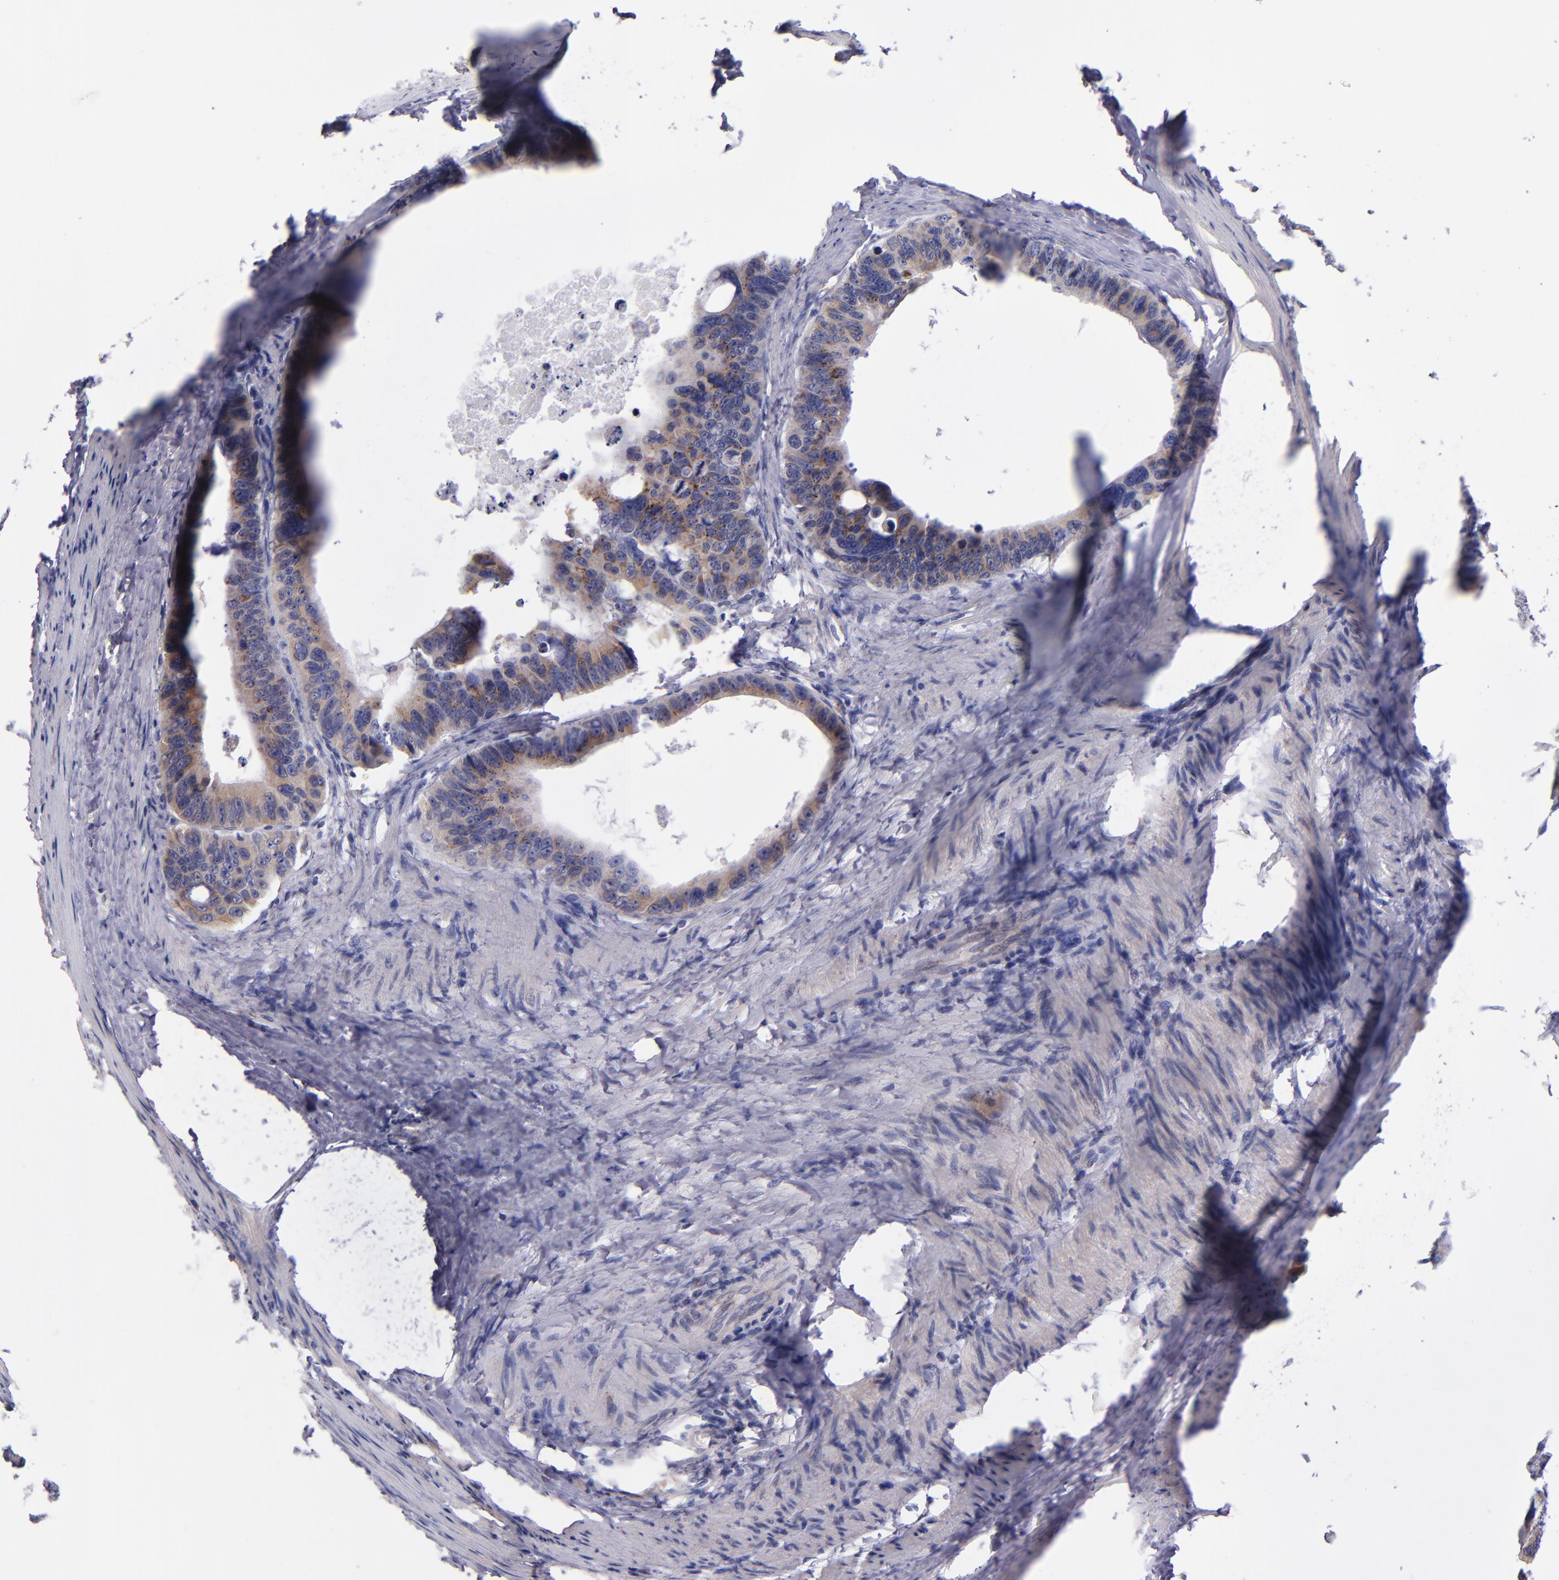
{"staining": {"intensity": "strong", "quantity": ">75%", "location": "cytoplasmic/membranous"}, "tissue": "colorectal cancer", "cell_type": "Tumor cells", "image_type": "cancer", "snomed": [{"axis": "morphology", "description": "Adenocarcinoma, NOS"}, {"axis": "topography", "description": "Colon"}], "caption": "Brown immunohistochemical staining in human colorectal cancer displays strong cytoplasmic/membranous expression in about >75% of tumor cells.", "gene": "RAB41", "patient": {"sex": "female", "age": 55}}